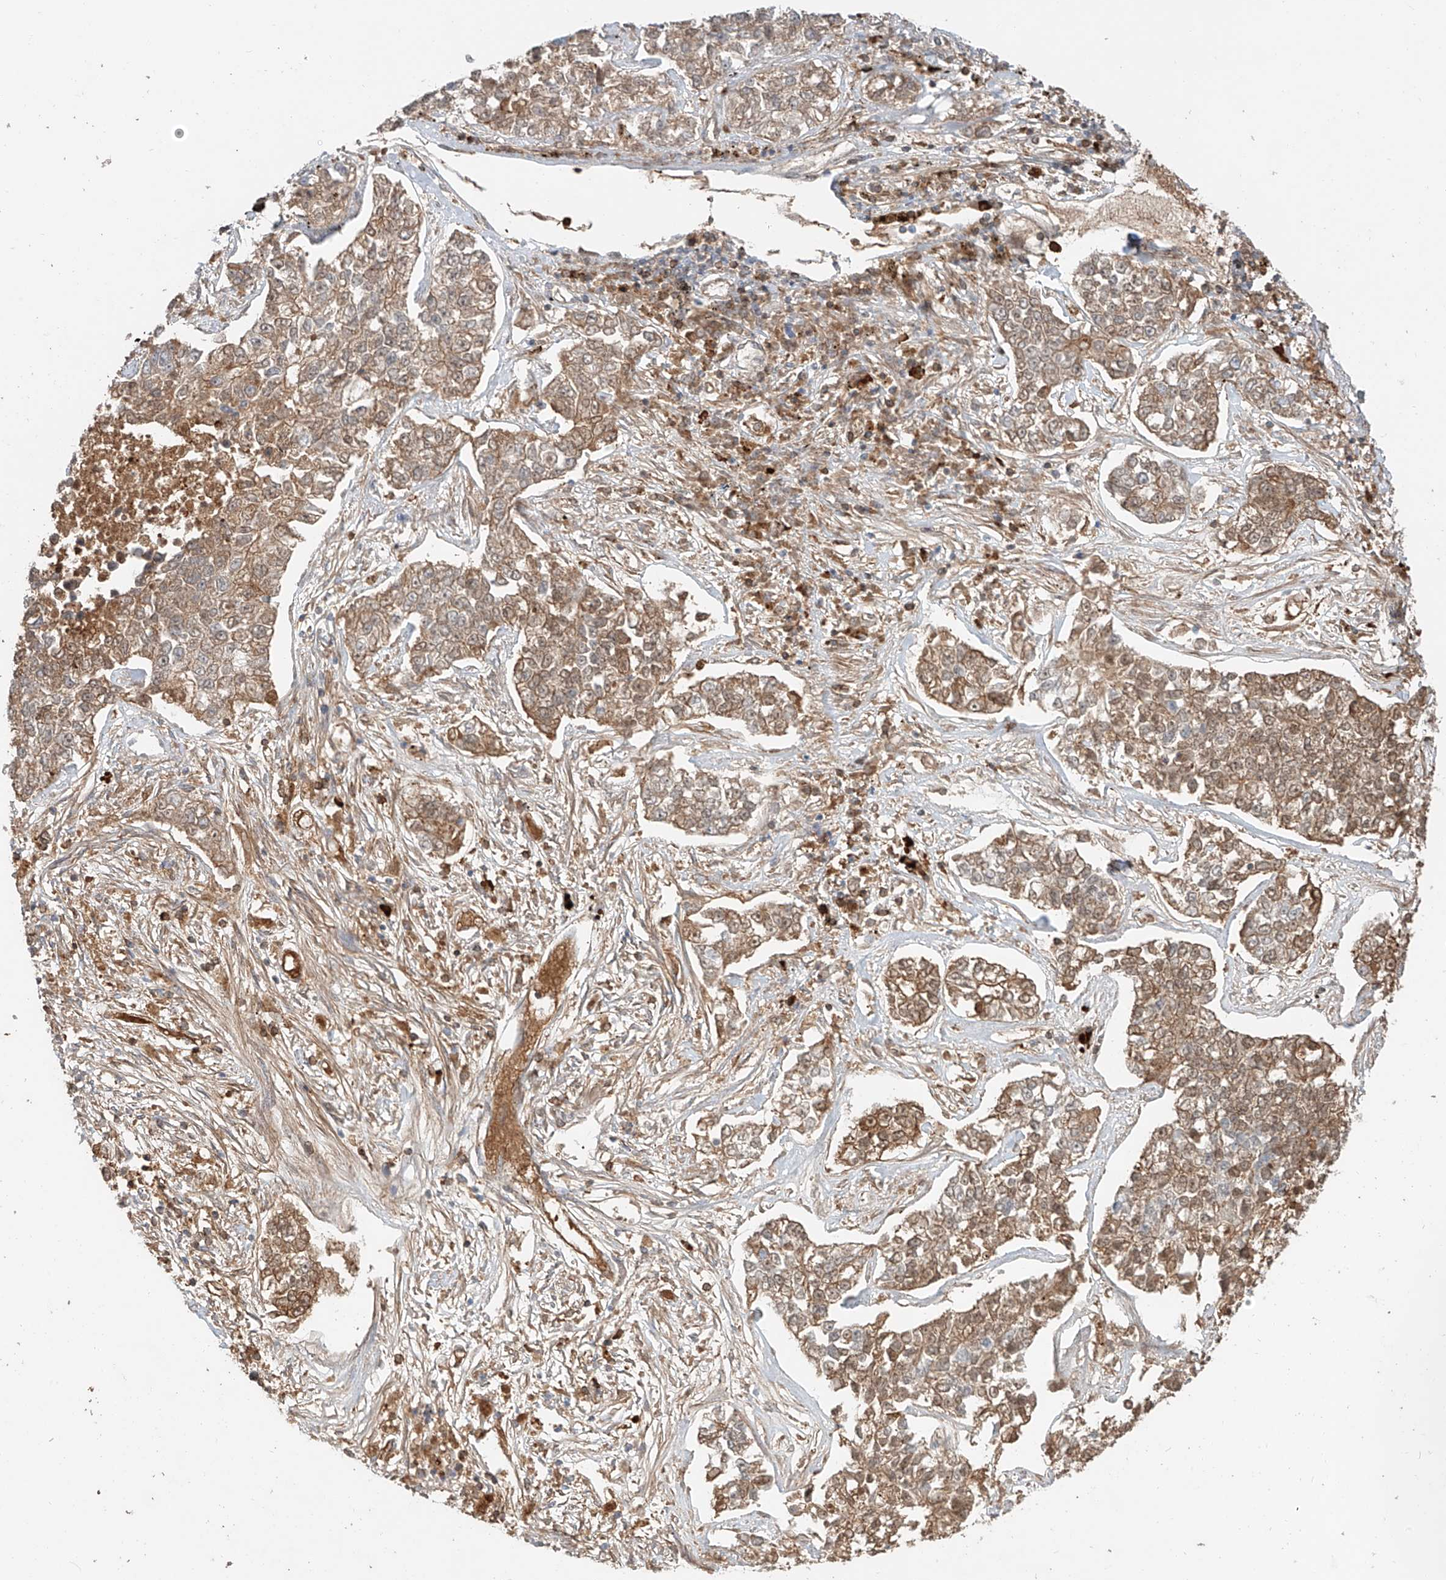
{"staining": {"intensity": "weak", "quantity": "25%-75%", "location": "cytoplasmic/membranous,nuclear"}, "tissue": "lung cancer", "cell_type": "Tumor cells", "image_type": "cancer", "snomed": [{"axis": "morphology", "description": "Adenocarcinoma, NOS"}, {"axis": "topography", "description": "Lung"}], "caption": "Lung cancer was stained to show a protein in brown. There is low levels of weak cytoplasmic/membranous and nuclear expression in about 25%-75% of tumor cells.", "gene": "CEP162", "patient": {"sex": "male", "age": 49}}